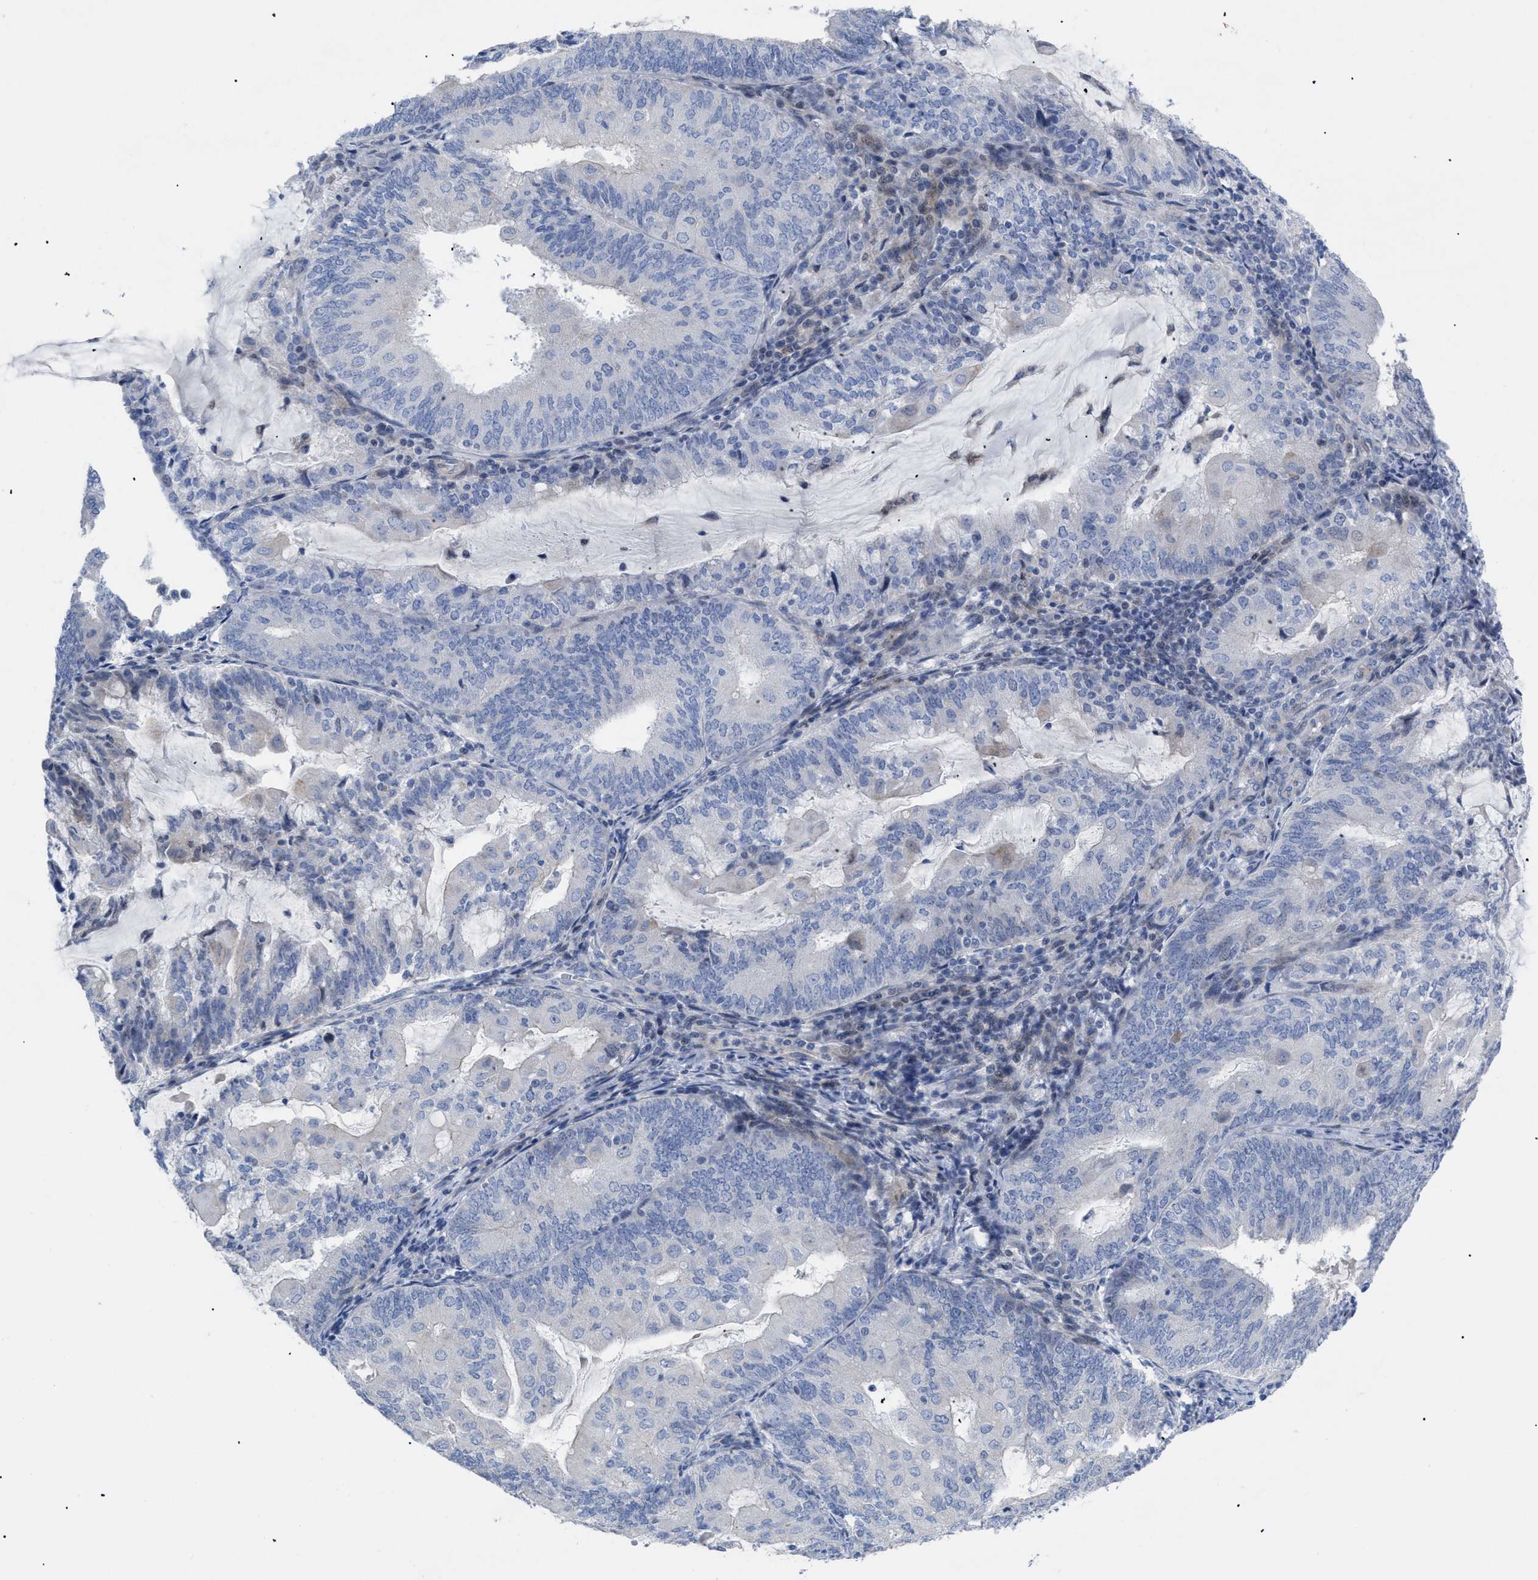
{"staining": {"intensity": "negative", "quantity": "none", "location": "none"}, "tissue": "endometrial cancer", "cell_type": "Tumor cells", "image_type": "cancer", "snomed": [{"axis": "morphology", "description": "Adenocarcinoma, NOS"}, {"axis": "topography", "description": "Endometrium"}], "caption": "An image of adenocarcinoma (endometrial) stained for a protein demonstrates no brown staining in tumor cells. (DAB (3,3'-diaminobenzidine) IHC visualized using brightfield microscopy, high magnification).", "gene": "CAV3", "patient": {"sex": "female", "age": 81}}